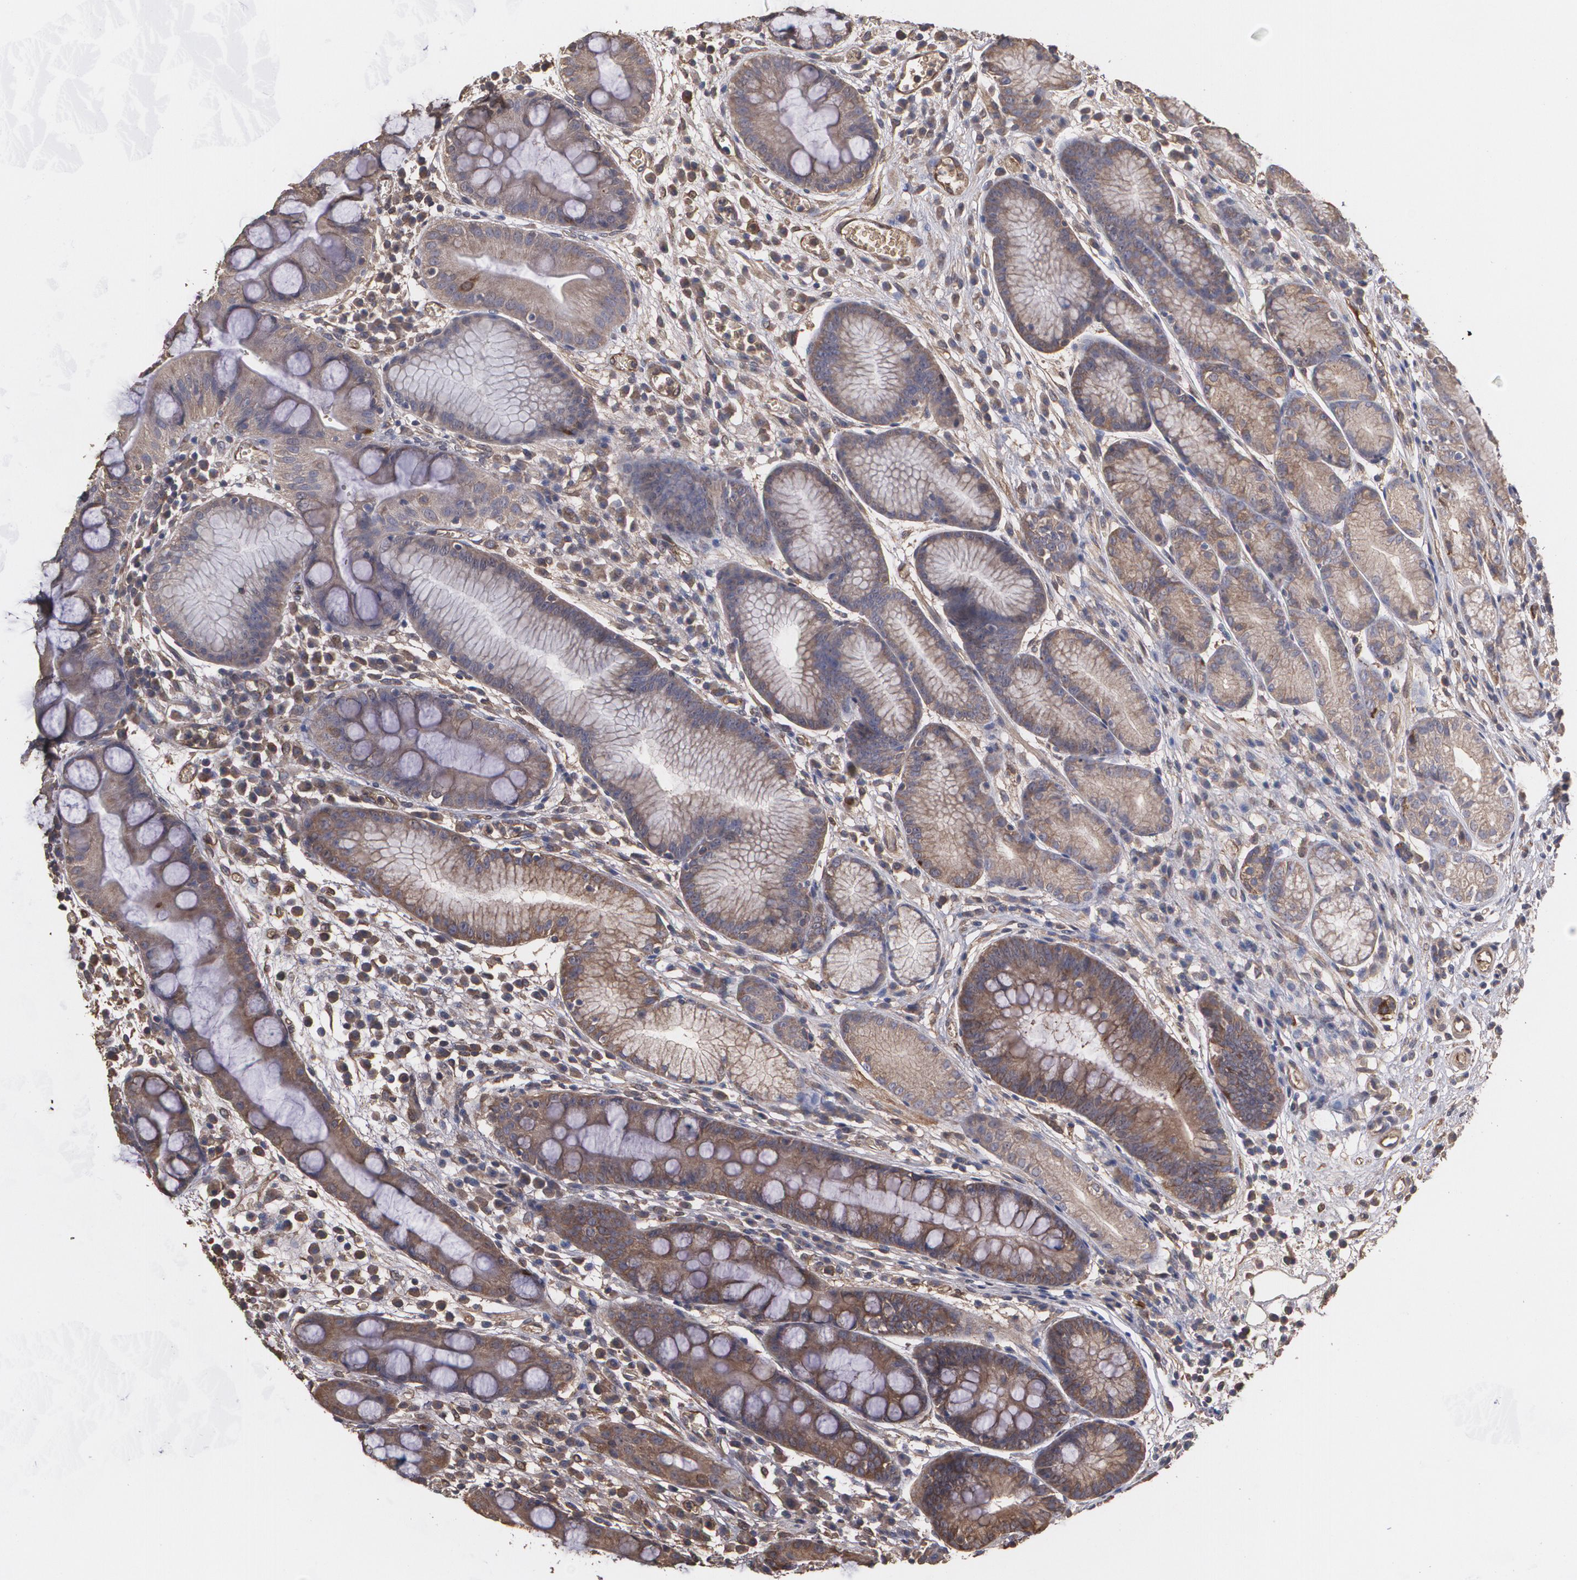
{"staining": {"intensity": "moderate", "quantity": ">75%", "location": "cytoplasmic/membranous"}, "tissue": "stomach", "cell_type": "Glandular cells", "image_type": "normal", "snomed": [{"axis": "morphology", "description": "Normal tissue, NOS"}, {"axis": "morphology", "description": "Inflammation, NOS"}, {"axis": "topography", "description": "Stomach, lower"}], "caption": "Immunohistochemistry (IHC) of unremarkable human stomach displays medium levels of moderate cytoplasmic/membranous staining in approximately >75% of glandular cells. Nuclei are stained in blue.", "gene": "PON1", "patient": {"sex": "male", "age": 59}}